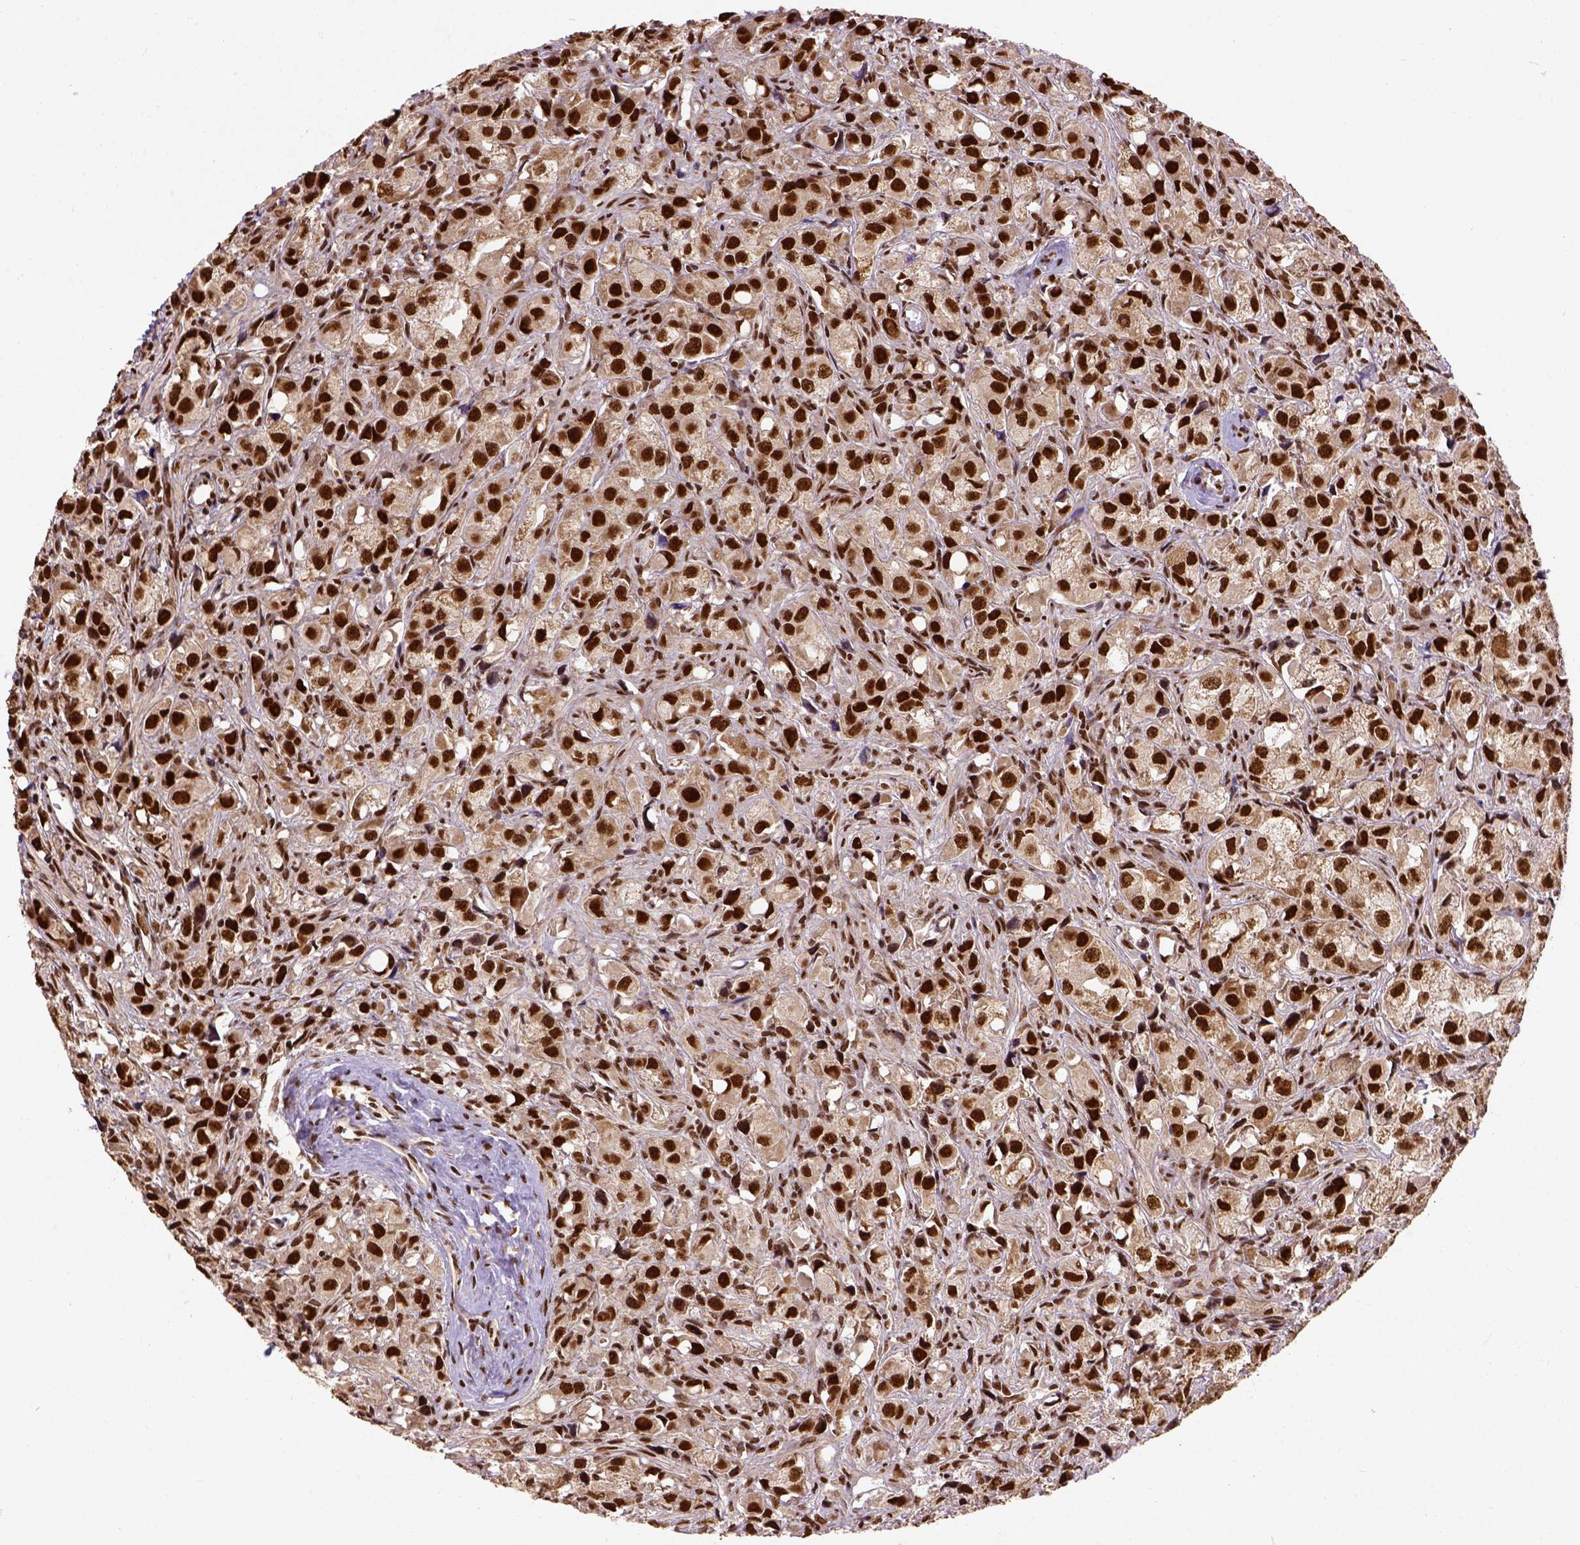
{"staining": {"intensity": "strong", "quantity": ">75%", "location": "nuclear"}, "tissue": "prostate cancer", "cell_type": "Tumor cells", "image_type": "cancer", "snomed": [{"axis": "morphology", "description": "Adenocarcinoma, High grade"}, {"axis": "topography", "description": "Prostate"}], "caption": "Immunohistochemical staining of prostate cancer (high-grade adenocarcinoma) demonstrates strong nuclear protein positivity in approximately >75% of tumor cells. (IHC, brightfield microscopy, high magnification).", "gene": "NACC1", "patient": {"sex": "male", "age": 75}}